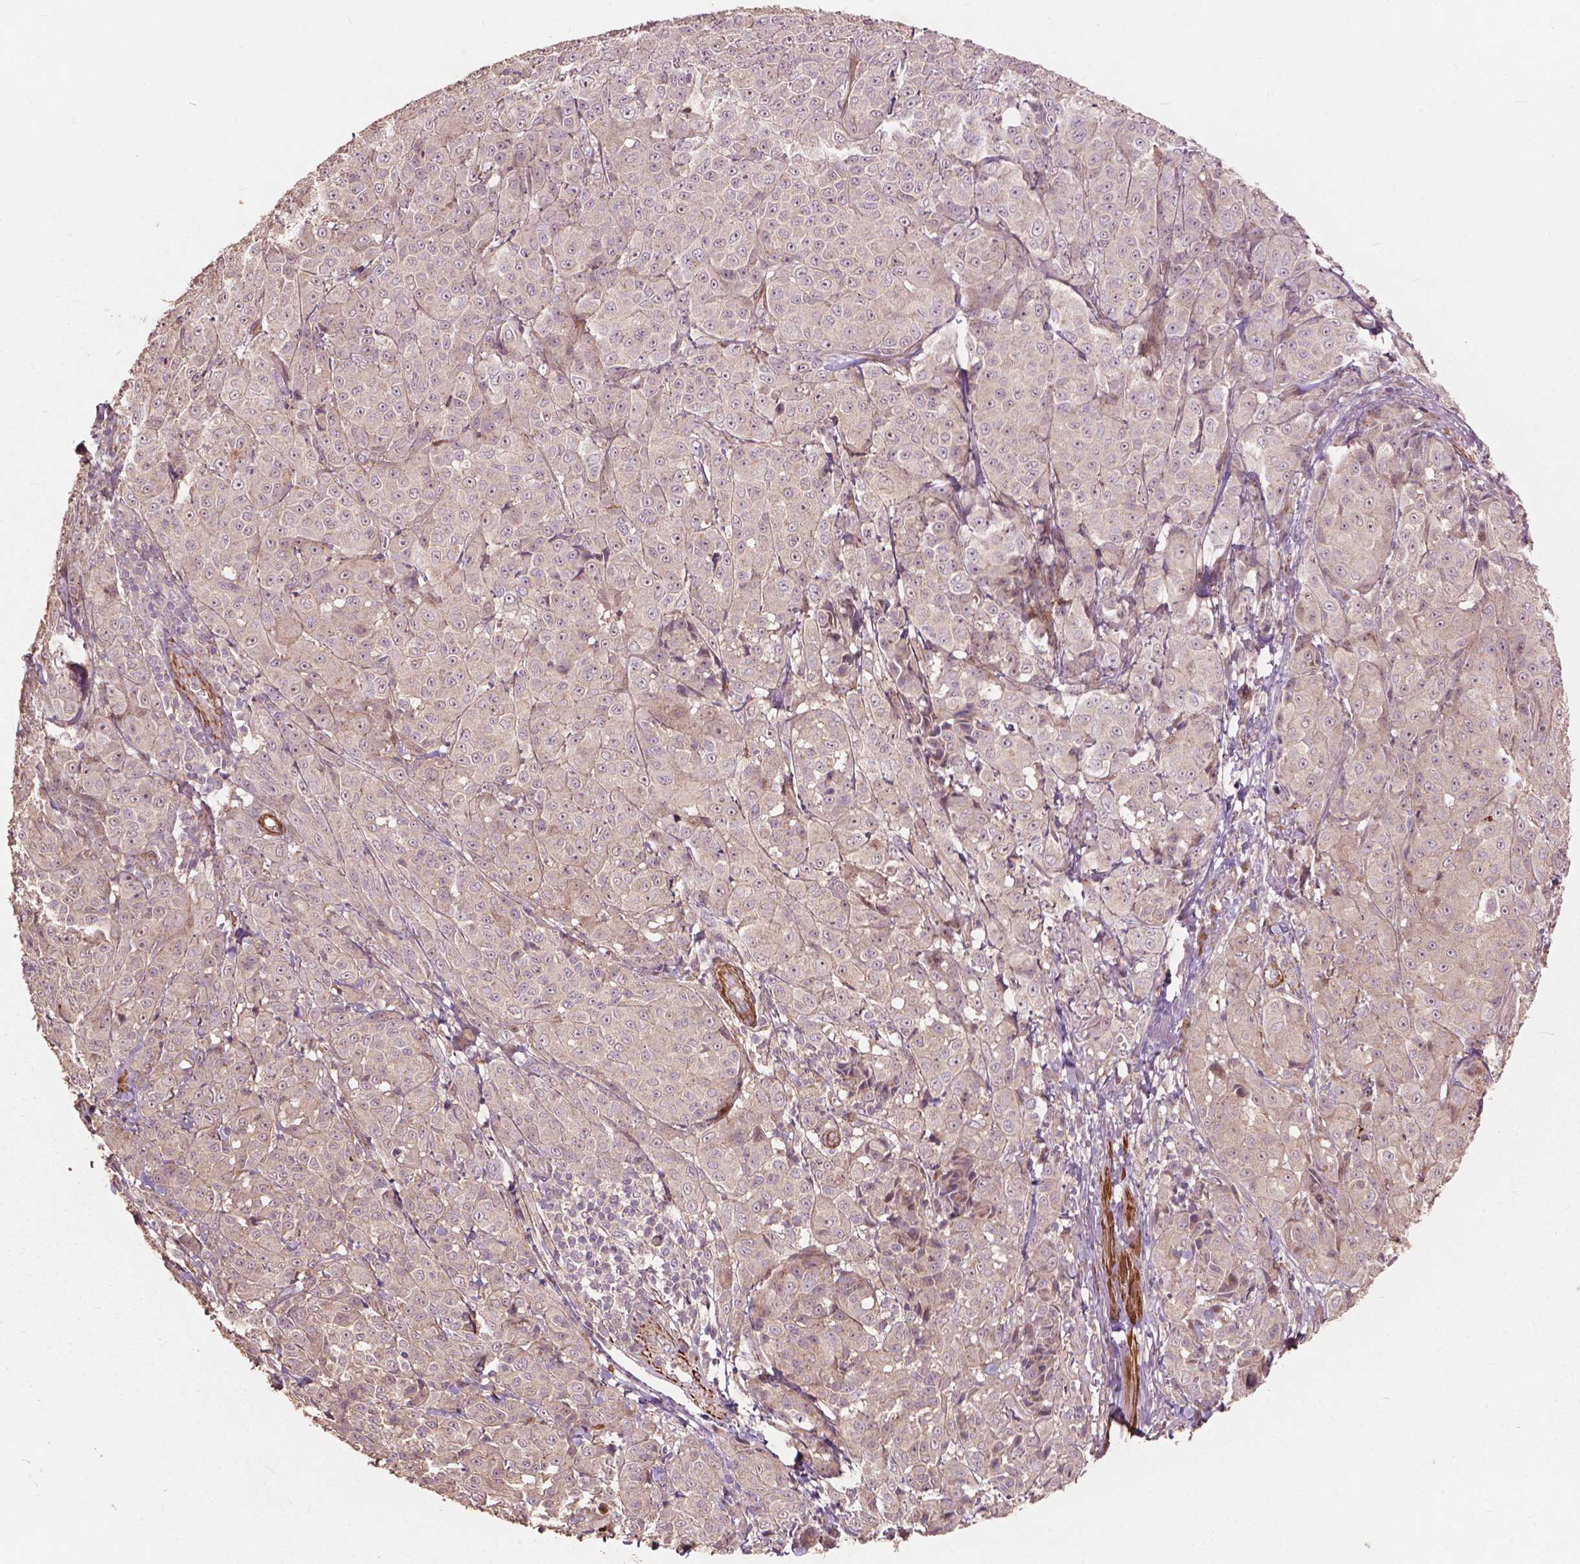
{"staining": {"intensity": "negative", "quantity": "none", "location": "none"}, "tissue": "melanoma", "cell_type": "Tumor cells", "image_type": "cancer", "snomed": [{"axis": "morphology", "description": "Malignant melanoma, NOS"}, {"axis": "topography", "description": "Skin"}], "caption": "DAB (3,3'-diaminobenzidine) immunohistochemical staining of human melanoma reveals no significant positivity in tumor cells.", "gene": "FNIP1", "patient": {"sex": "male", "age": 89}}